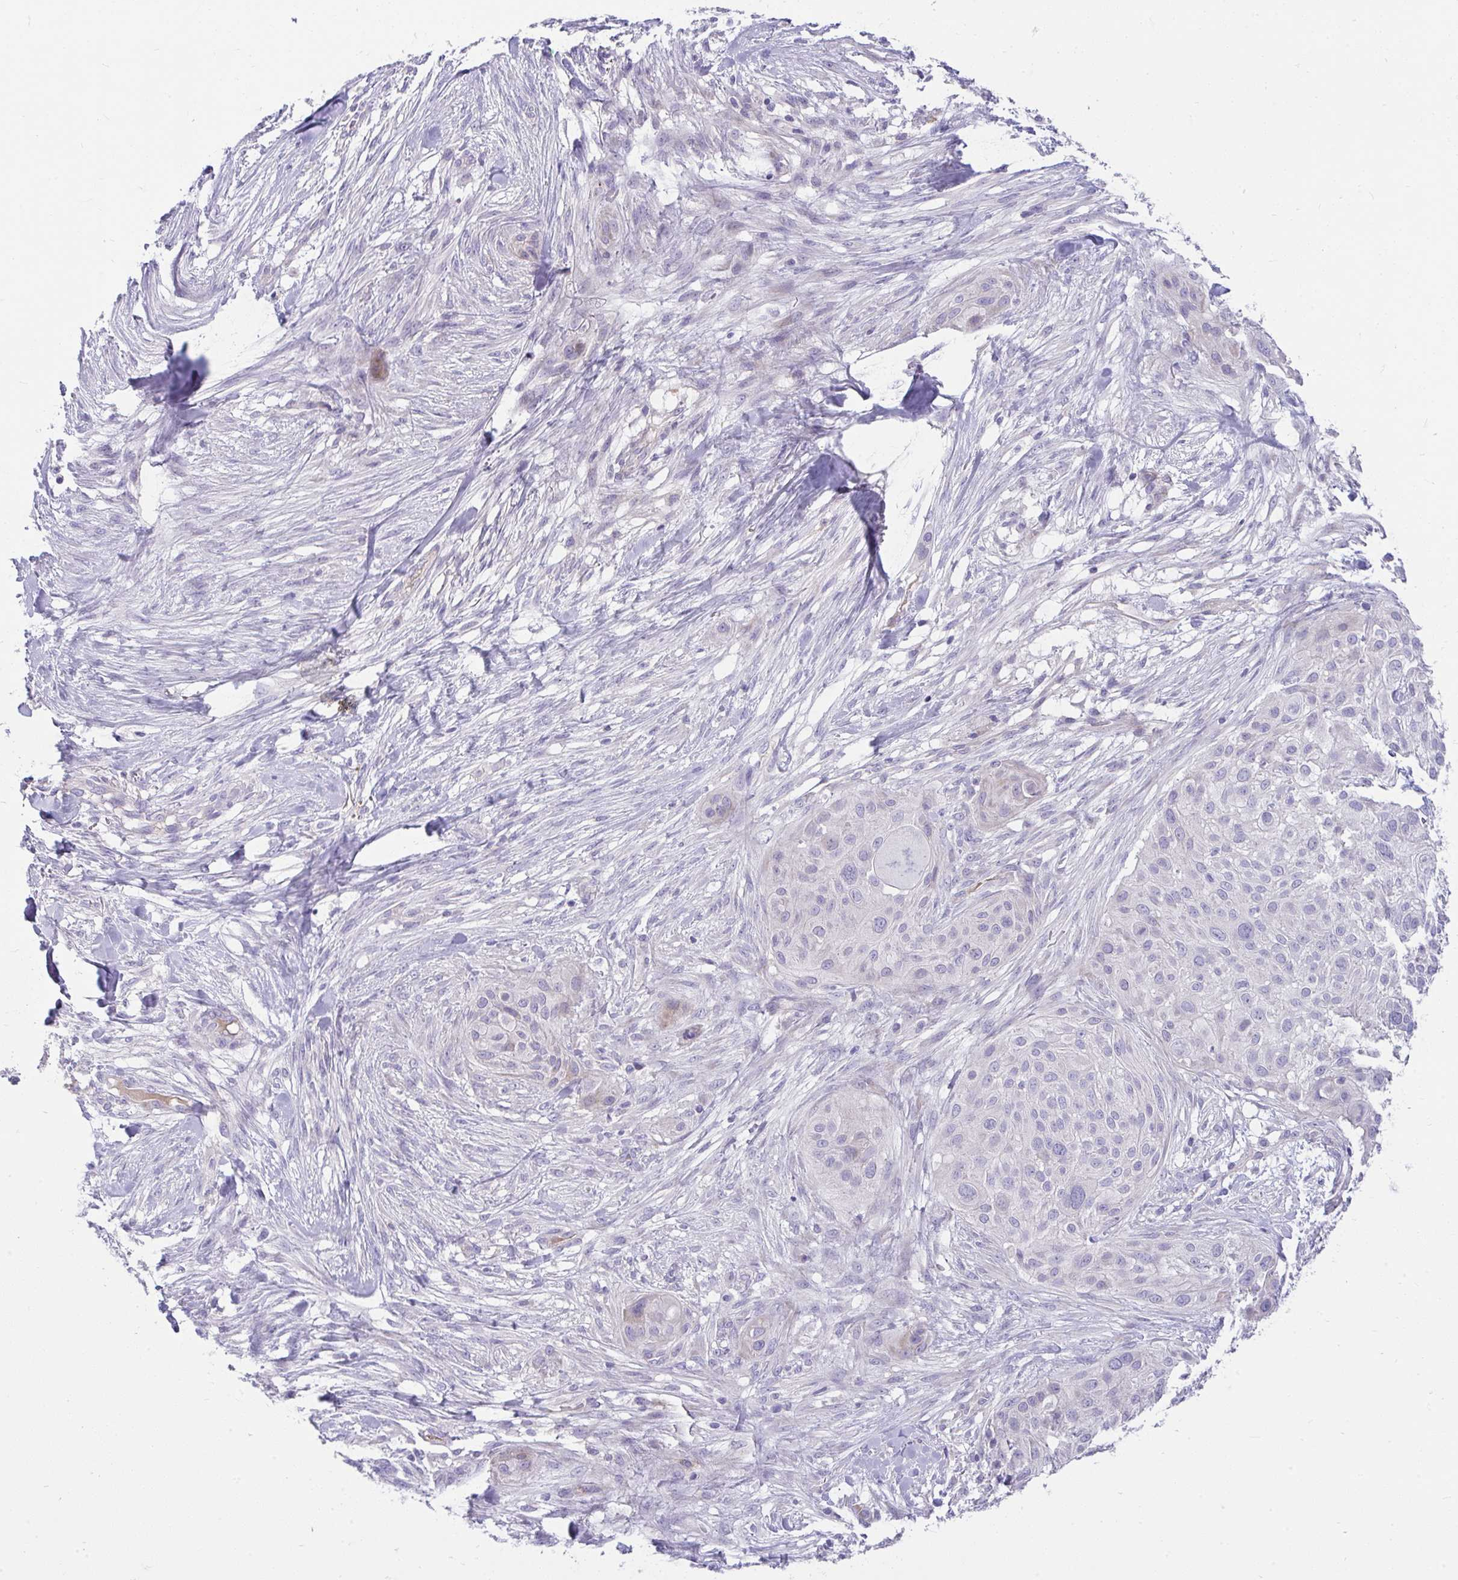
{"staining": {"intensity": "negative", "quantity": "none", "location": "none"}, "tissue": "skin cancer", "cell_type": "Tumor cells", "image_type": "cancer", "snomed": [{"axis": "morphology", "description": "Squamous cell carcinoma, NOS"}, {"axis": "topography", "description": "Skin"}], "caption": "Photomicrograph shows no protein expression in tumor cells of skin cancer tissue.", "gene": "PIGZ", "patient": {"sex": "female", "age": 87}}